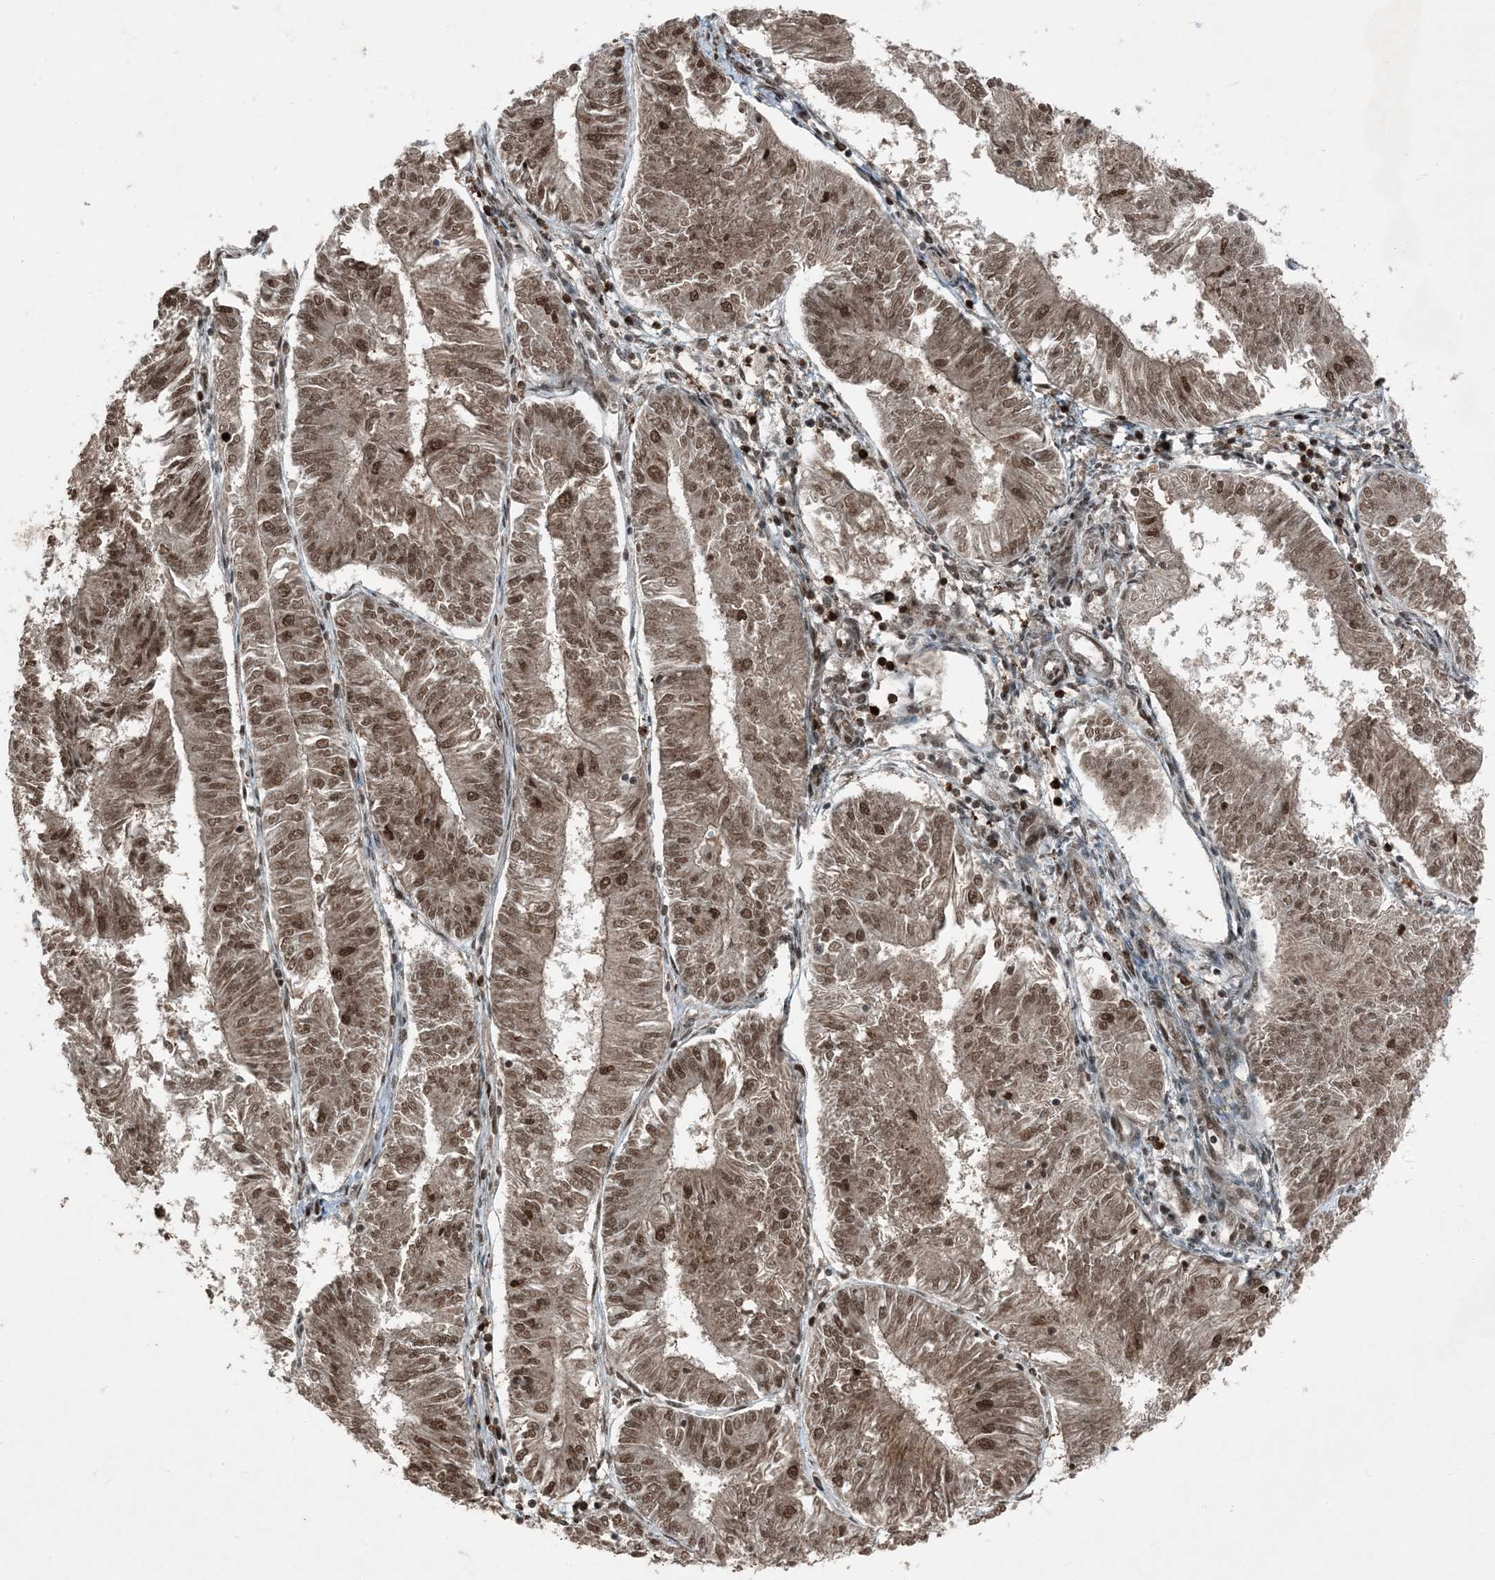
{"staining": {"intensity": "moderate", "quantity": ">75%", "location": "nuclear"}, "tissue": "endometrial cancer", "cell_type": "Tumor cells", "image_type": "cancer", "snomed": [{"axis": "morphology", "description": "Adenocarcinoma, NOS"}, {"axis": "topography", "description": "Endometrium"}], "caption": "High-magnification brightfield microscopy of endometrial cancer (adenocarcinoma) stained with DAB (3,3'-diaminobenzidine) (brown) and counterstained with hematoxylin (blue). tumor cells exhibit moderate nuclear staining is seen in about>75% of cells. Nuclei are stained in blue.", "gene": "TRAPPC12", "patient": {"sex": "female", "age": 58}}